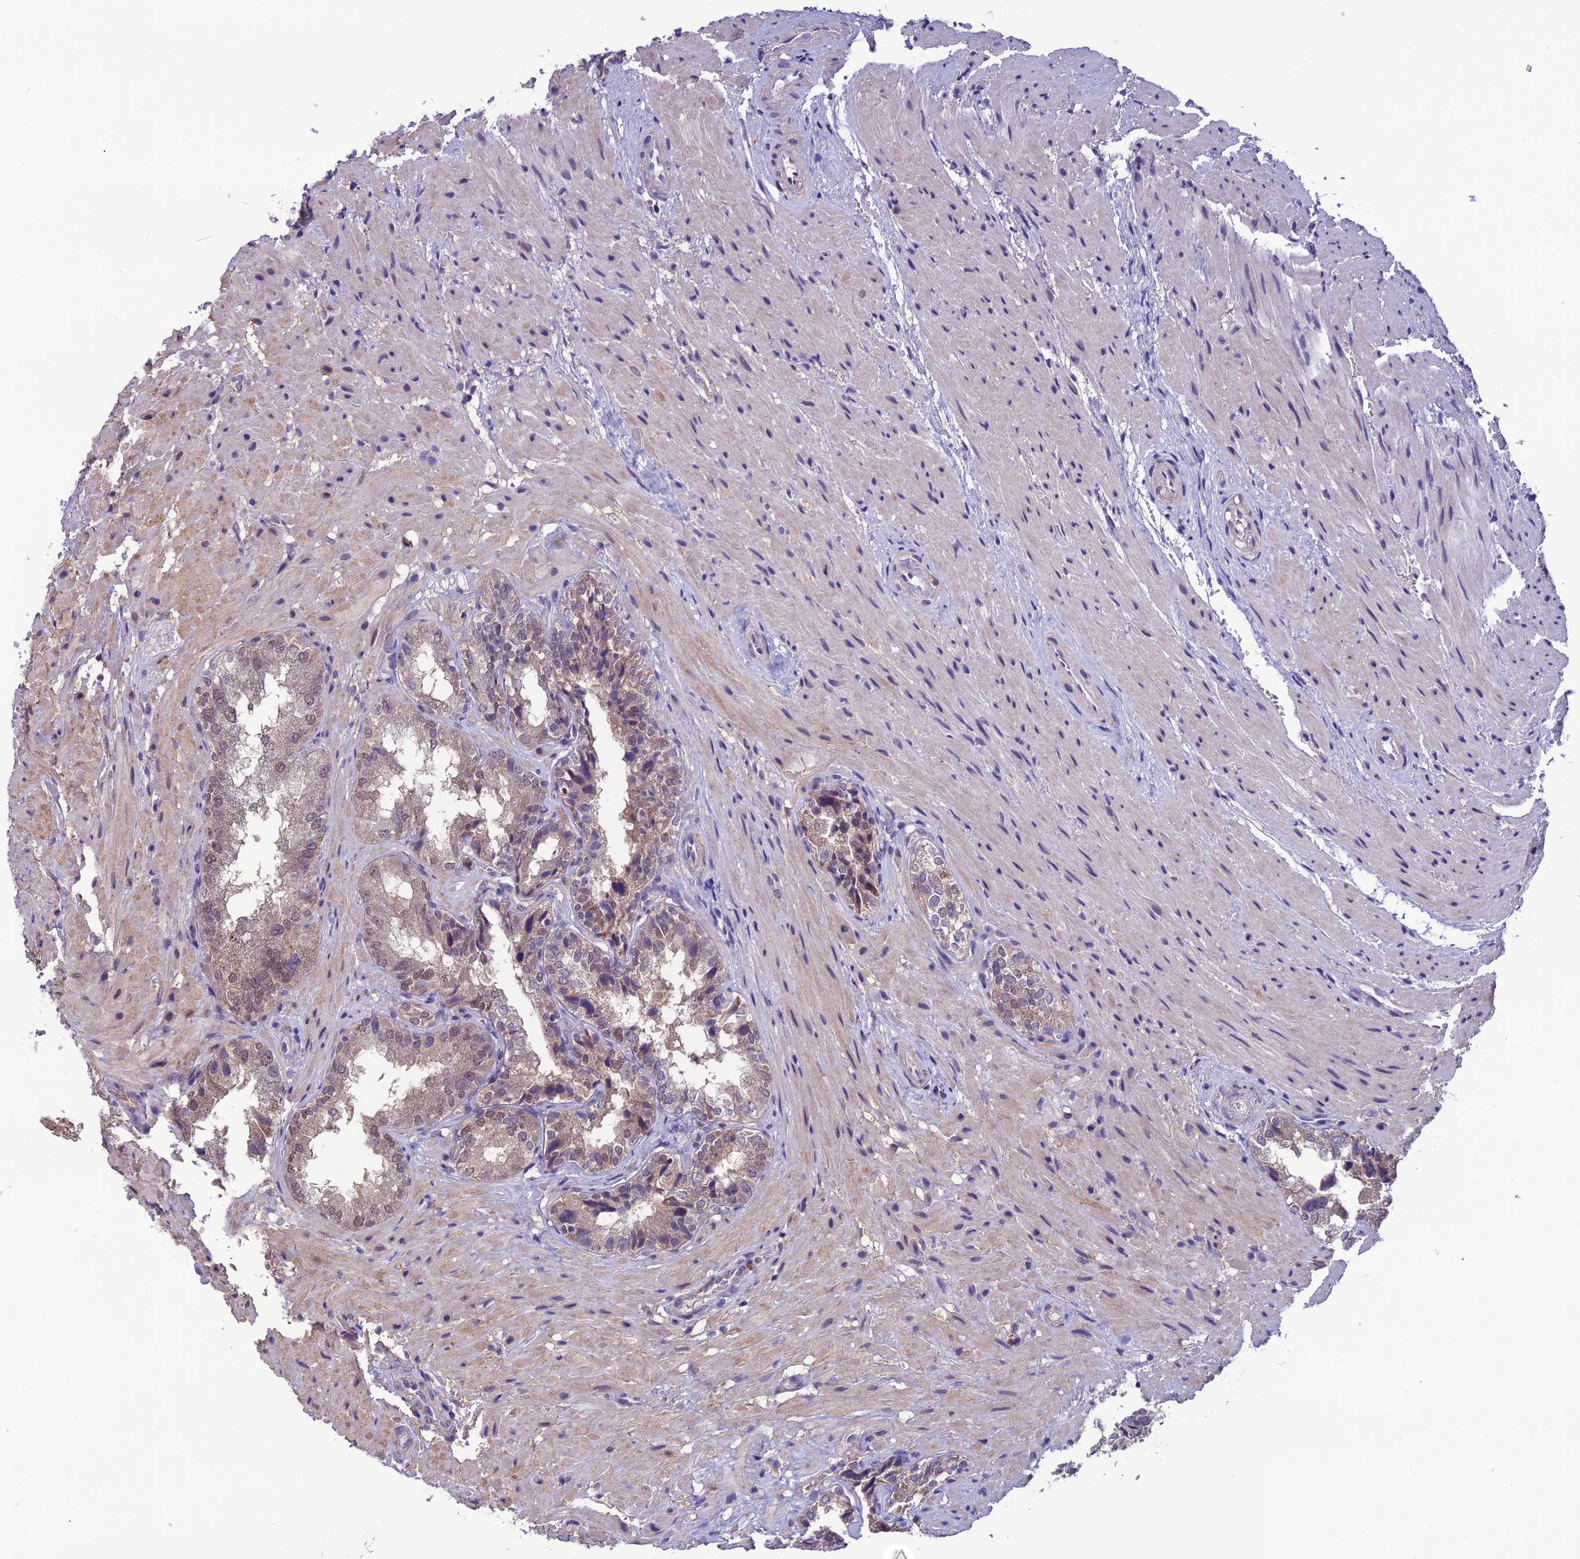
{"staining": {"intensity": "weak", "quantity": ">75%", "location": "cytoplasmic/membranous,nuclear"}, "tissue": "seminal vesicle", "cell_type": "Glandular cells", "image_type": "normal", "snomed": [{"axis": "morphology", "description": "Normal tissue, NOS"}, {"axis": "topography", "description": "Seminal veicle"}, {"axis": "topography", "description": "Peripheral nerve tissue"}], "caption": "A photomicrograph of seminal vesicle stained for a protein reveals weak cytoplasmic/membranous,nuclear brown staining in glandular cells.", "gene": "MIS12", "patient": {"sex": "male", "age": 63}}